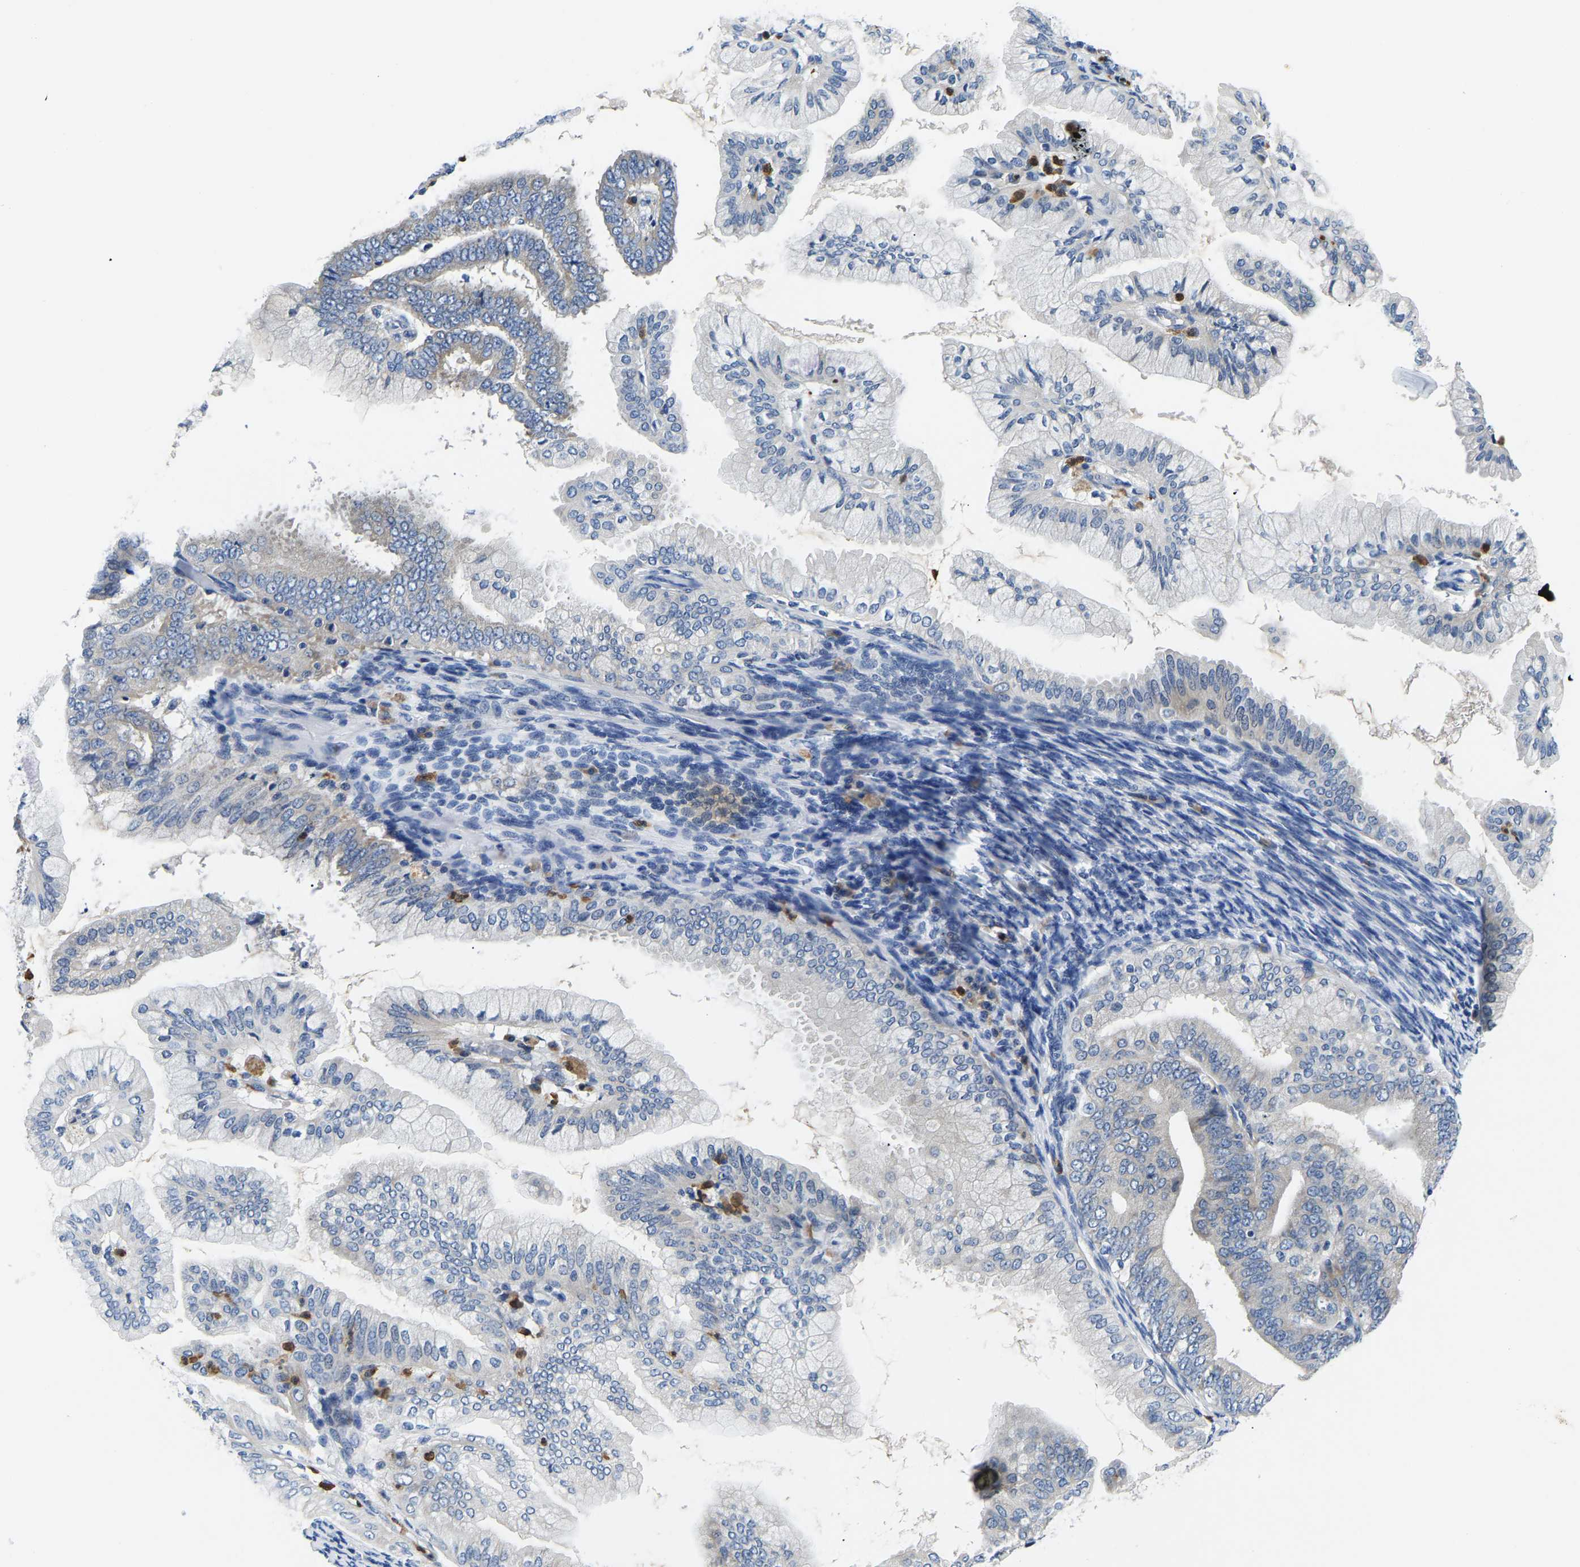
{"staining": {"intensity": "negative", "quantity": "none", "location": "none"}, "tissue": "endometrial cancer", "cell_type": "Tumor cells", "image_type": "cancer", "snomed": [{"axis": "morphology", "description": "Adenocarcinoma, NOS"}, {"axis": "topography", "description": "Endometrium"}], "caption": "Tumor cells show no significant expression in adenocarcinoma (endometrial).", "gene": "TOR1B", "patient": {"sex": "female", "age": 63}}